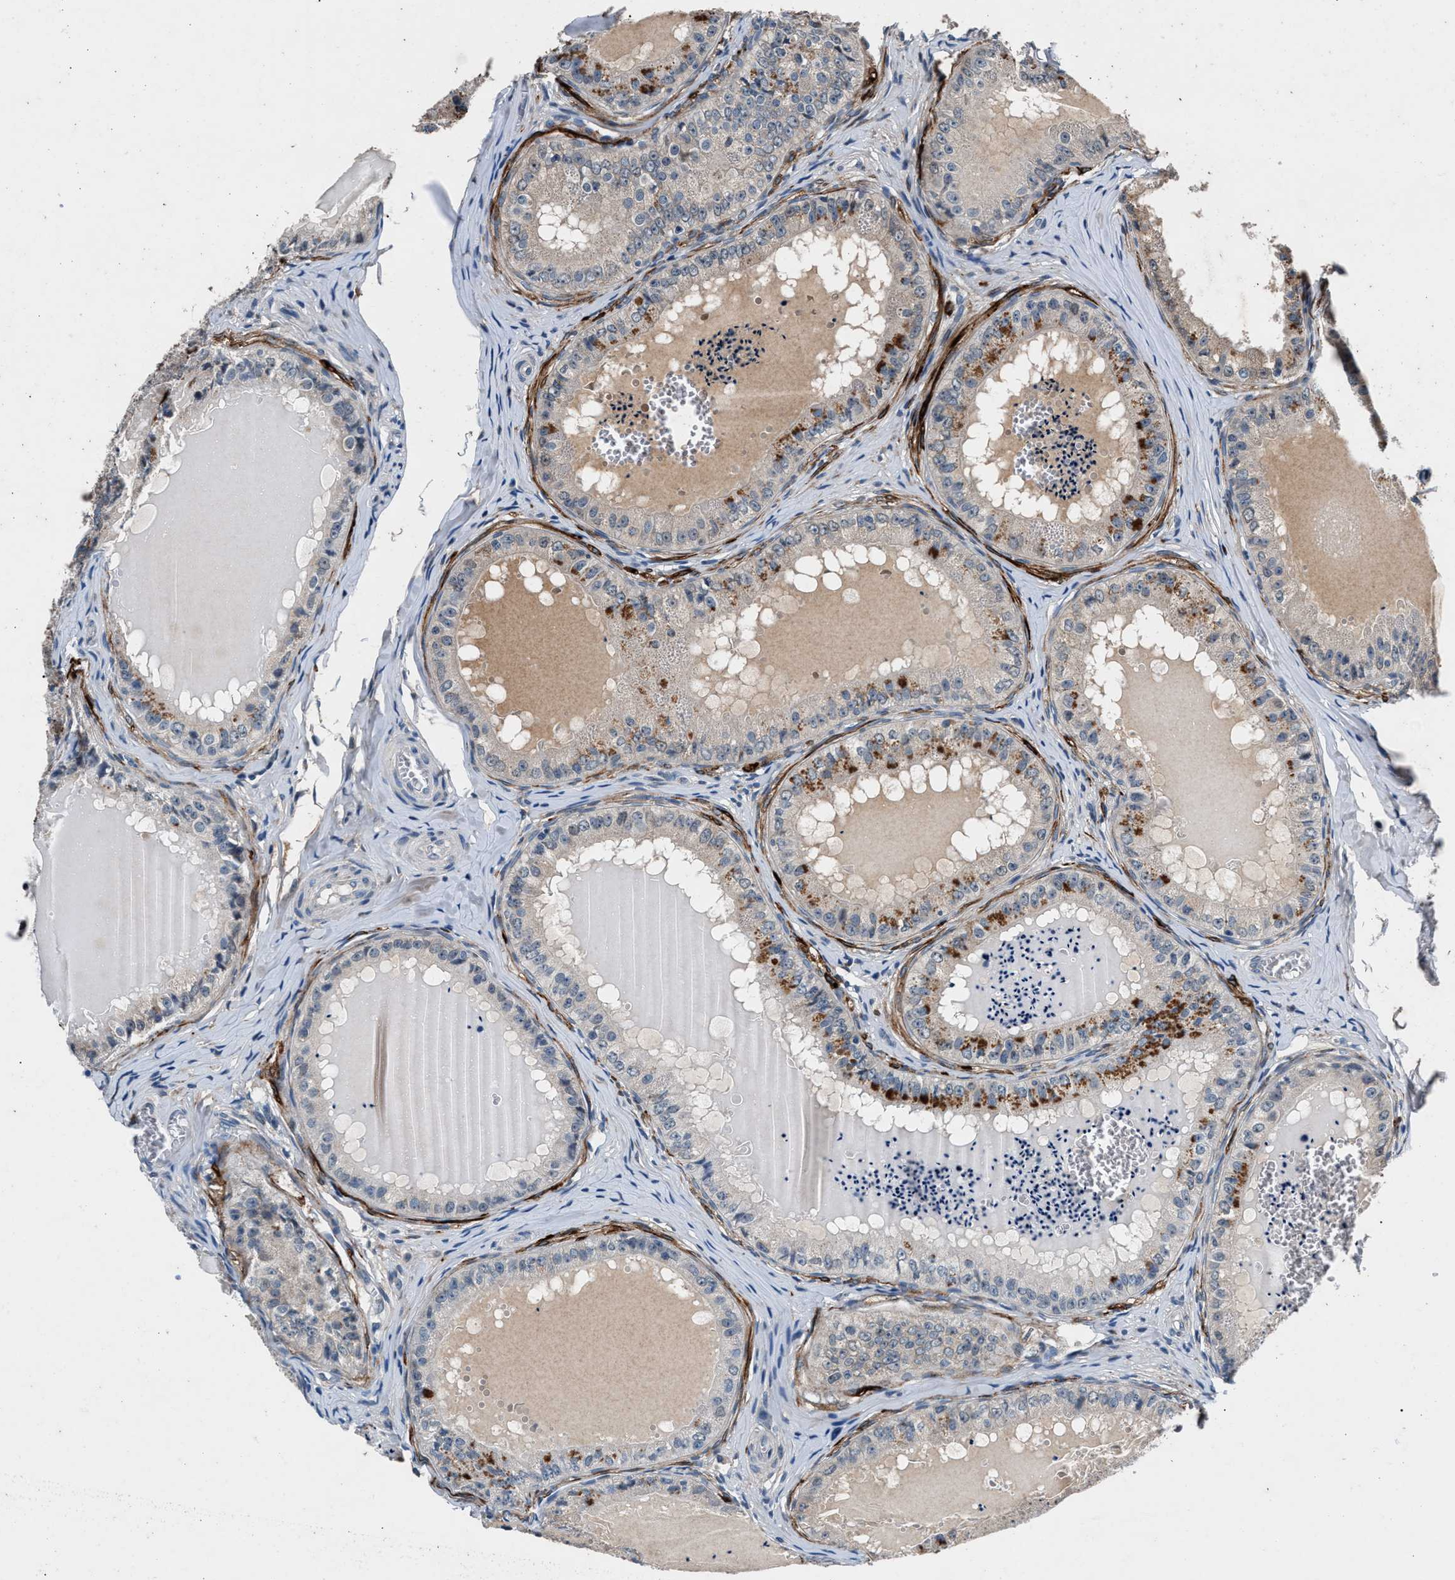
{"staining": {"intensity": "moderate", "quantity": "<25%", "location": "cytoplasmic/membranous"}, "tissue": "epididymis", "cell_type": "Glandular cells", "image_type": "normal", "snomed": [{"axis": "morphology", "description": "Normal tissue, NOS"}, {"axis": "topography", "description": "Epididymis"}], "caption": "Moderate cytoplasmic/membranous positivity is appreciated in about <25% of glandular cells in unremarkable epididymis.", "gene": "DENND6B", "patient": {"sex": "male", "age": 31}}